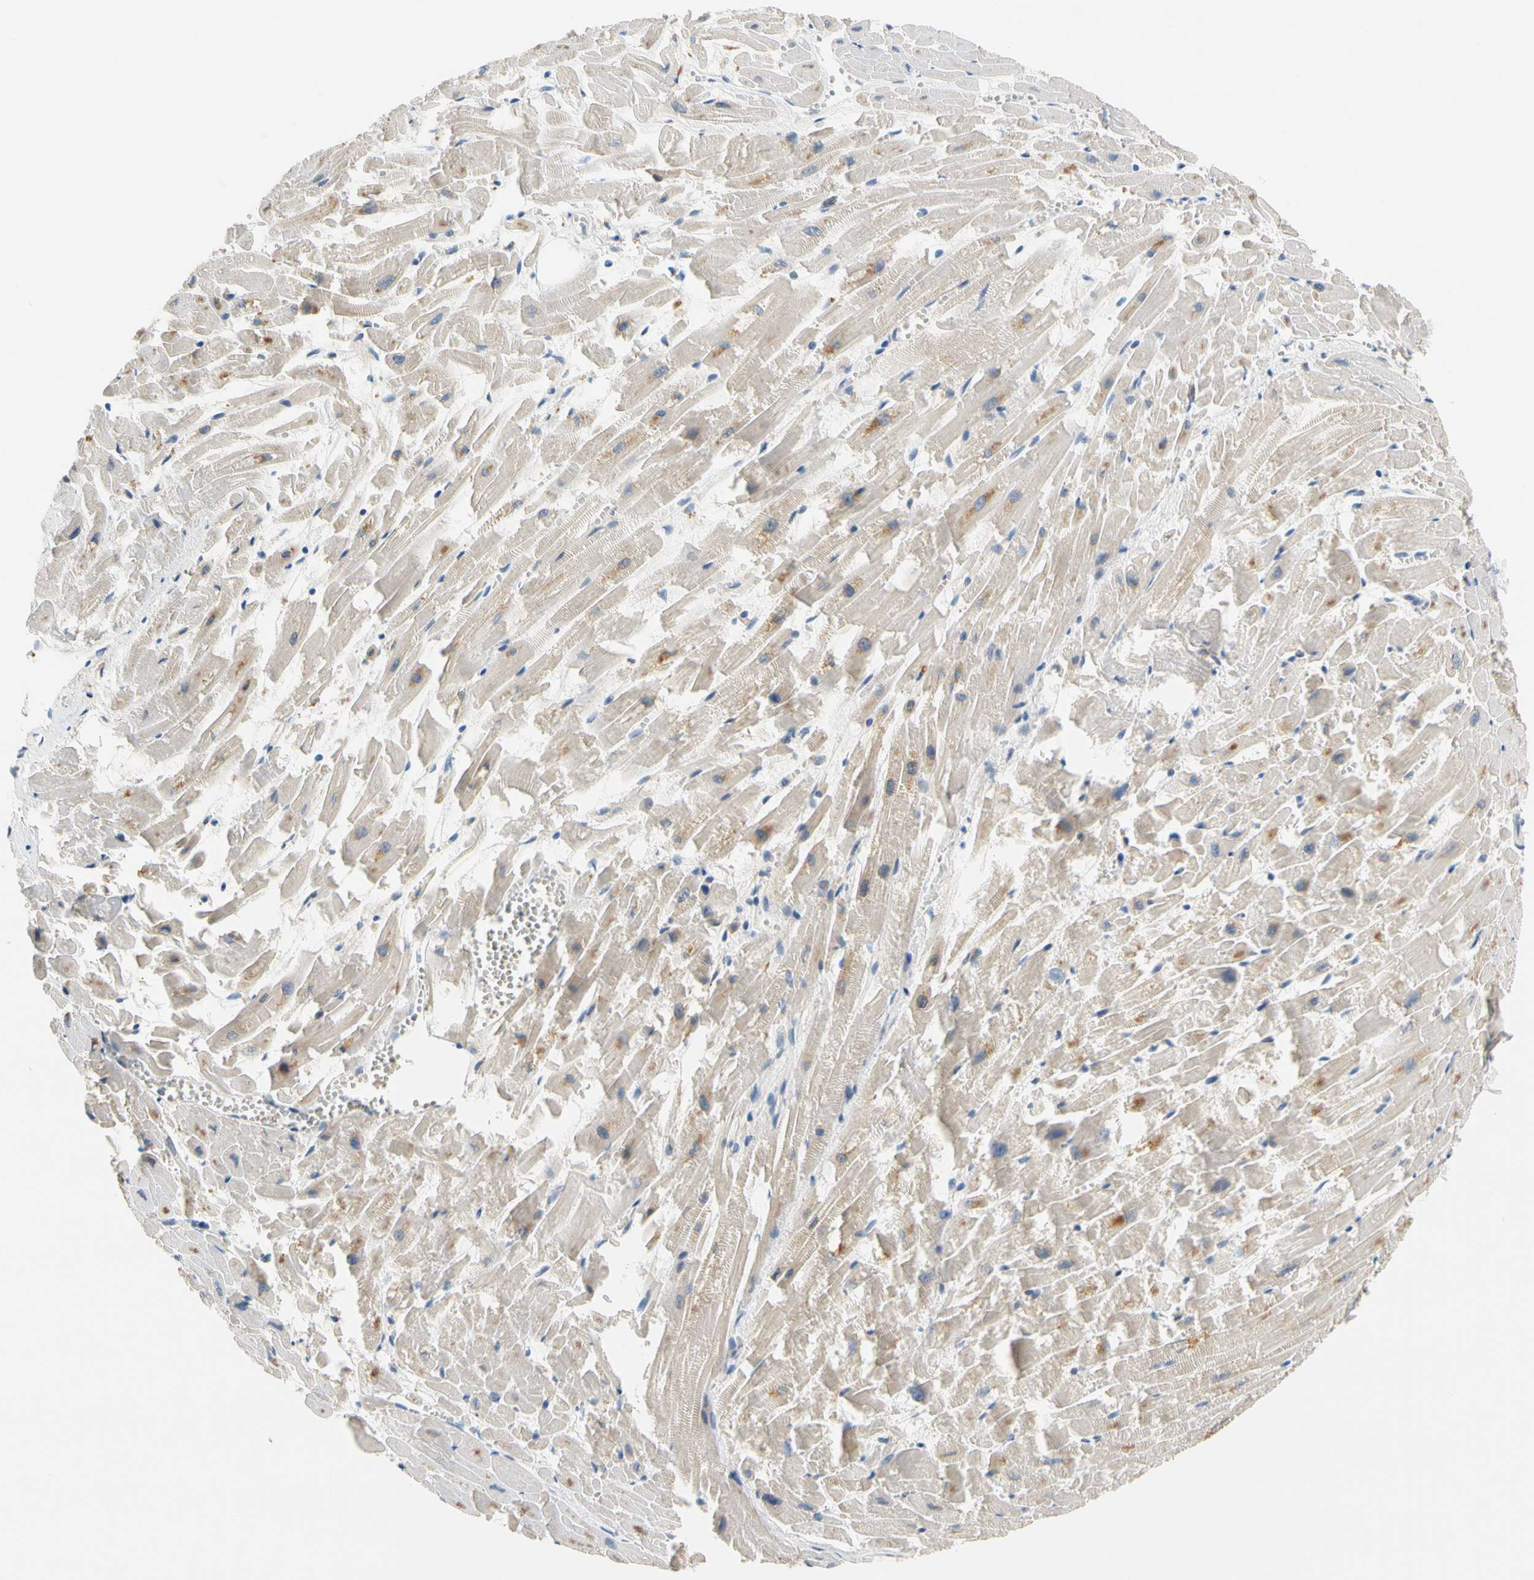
{"staining": {"intensity": "moderate", "quantity": "<25%", "location": "cytoplasmic/membranous"}, "tissue": "heart muscle", "cell_type": "Cardiomyocytes", "image_type": "normal", "snomed": [{"axis": "morphology", "description": "Normal tissue, NOS"}, {"axis": "topography", "description": "Heart"}], "caption": "The image displays a brown stain indicating the presence of a protein in the cytoplasmic/membranous of cardiomyocytes in heart muscle. The staining is performed using DAB (3,3'-diaminobenzidine) brown chromogen to label protein expression. The nuclei are counter-stained blue using hematoxylin.", "gene": "SP140", "patient": {"sex": "female", "age": 19}}